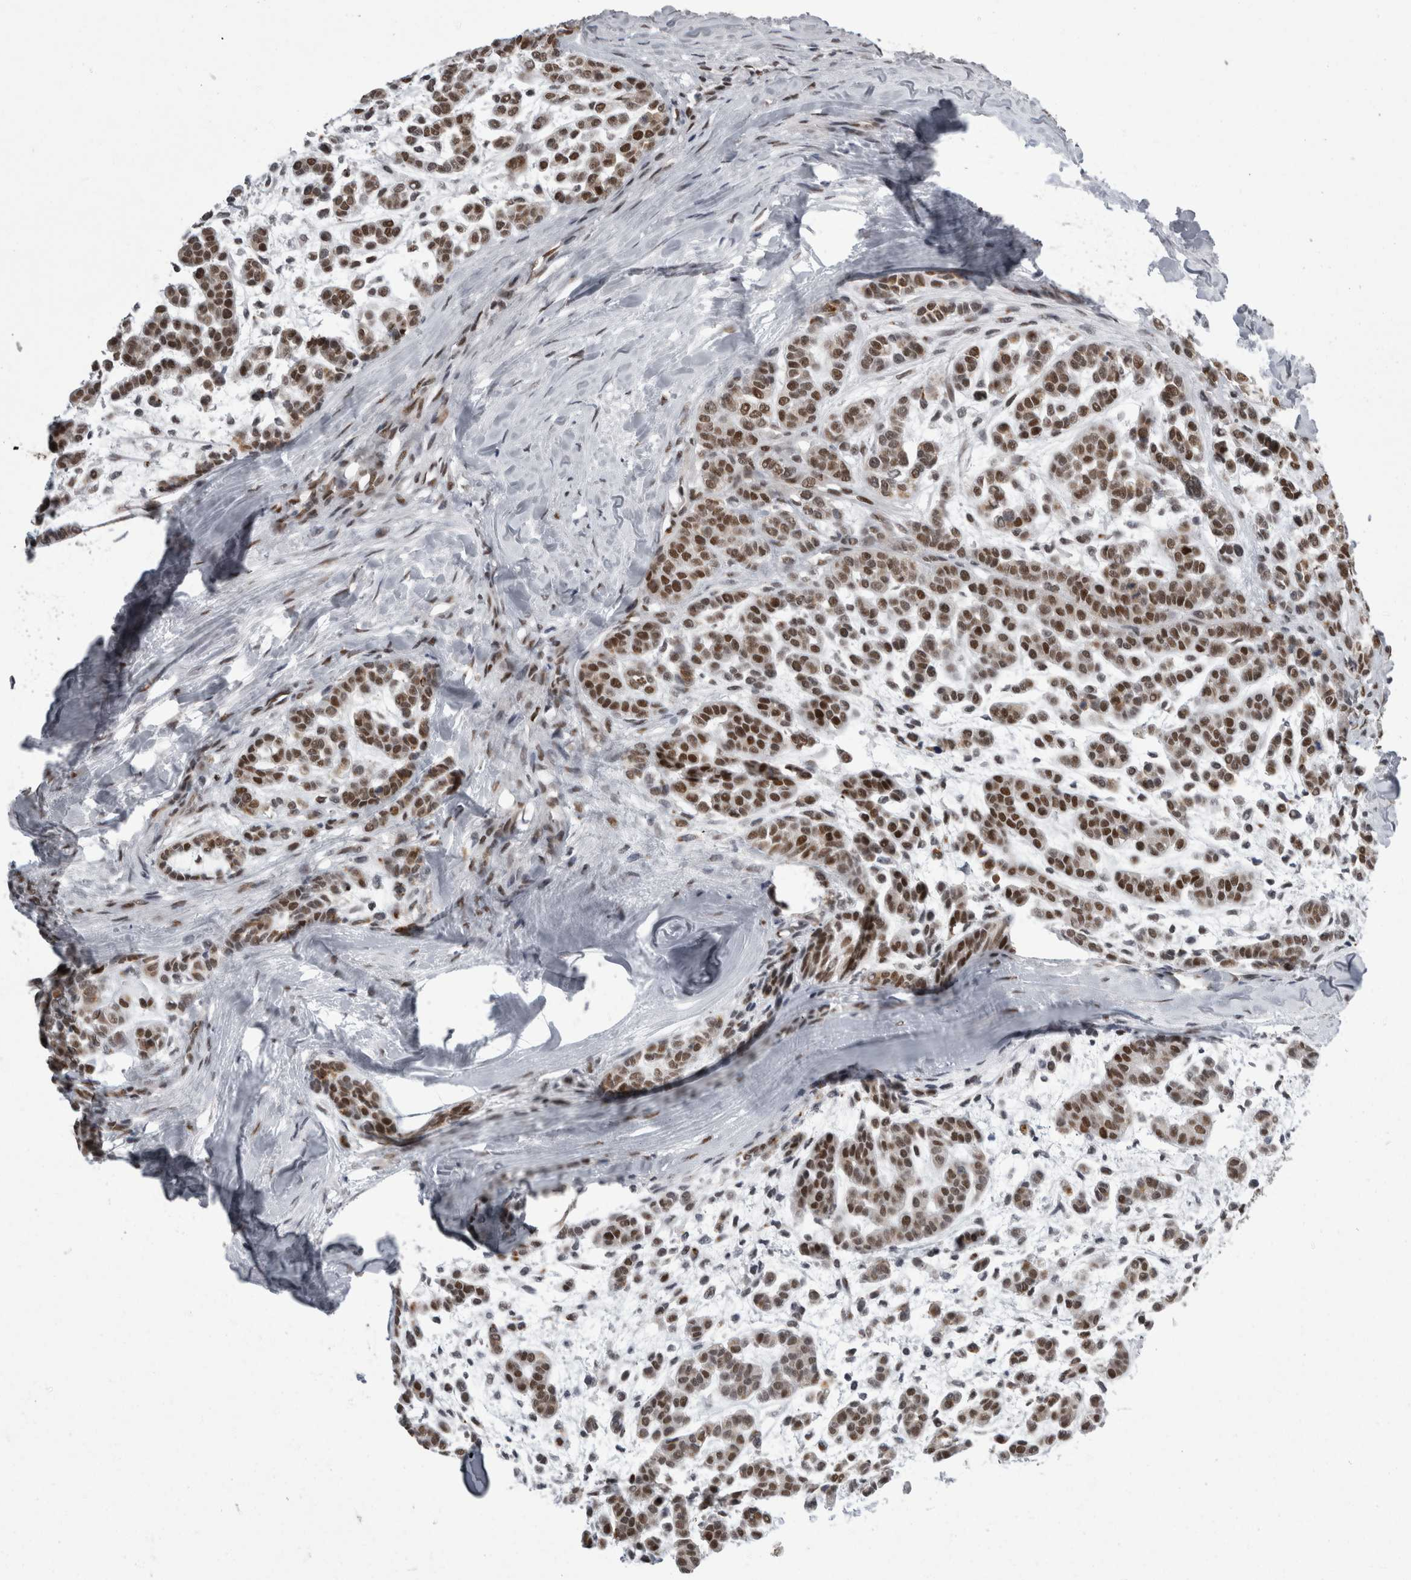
{"staining": {"intensity": "strong", "quantity": ">75%", "location": "nuclear"}, "tissue": "head and neck cancer", "cell_type": "Tumor cells", "image_type": "cancer", "snomed": [{"axis": "morphology", "description": "Adenocarcinoma, NOS"}, {"axis": "morphology", "description": "Adenoma, NOS"}, {"axis": "topography", "description": "Head-Neck"}], "caption": "The immunohistochemical stain highlights strong nuclear expression in tumor cells of adenocarcinoma (head and neck) tissue.", "gene": "C1orf54", "patient": {"sex": "female", "age": 55}}